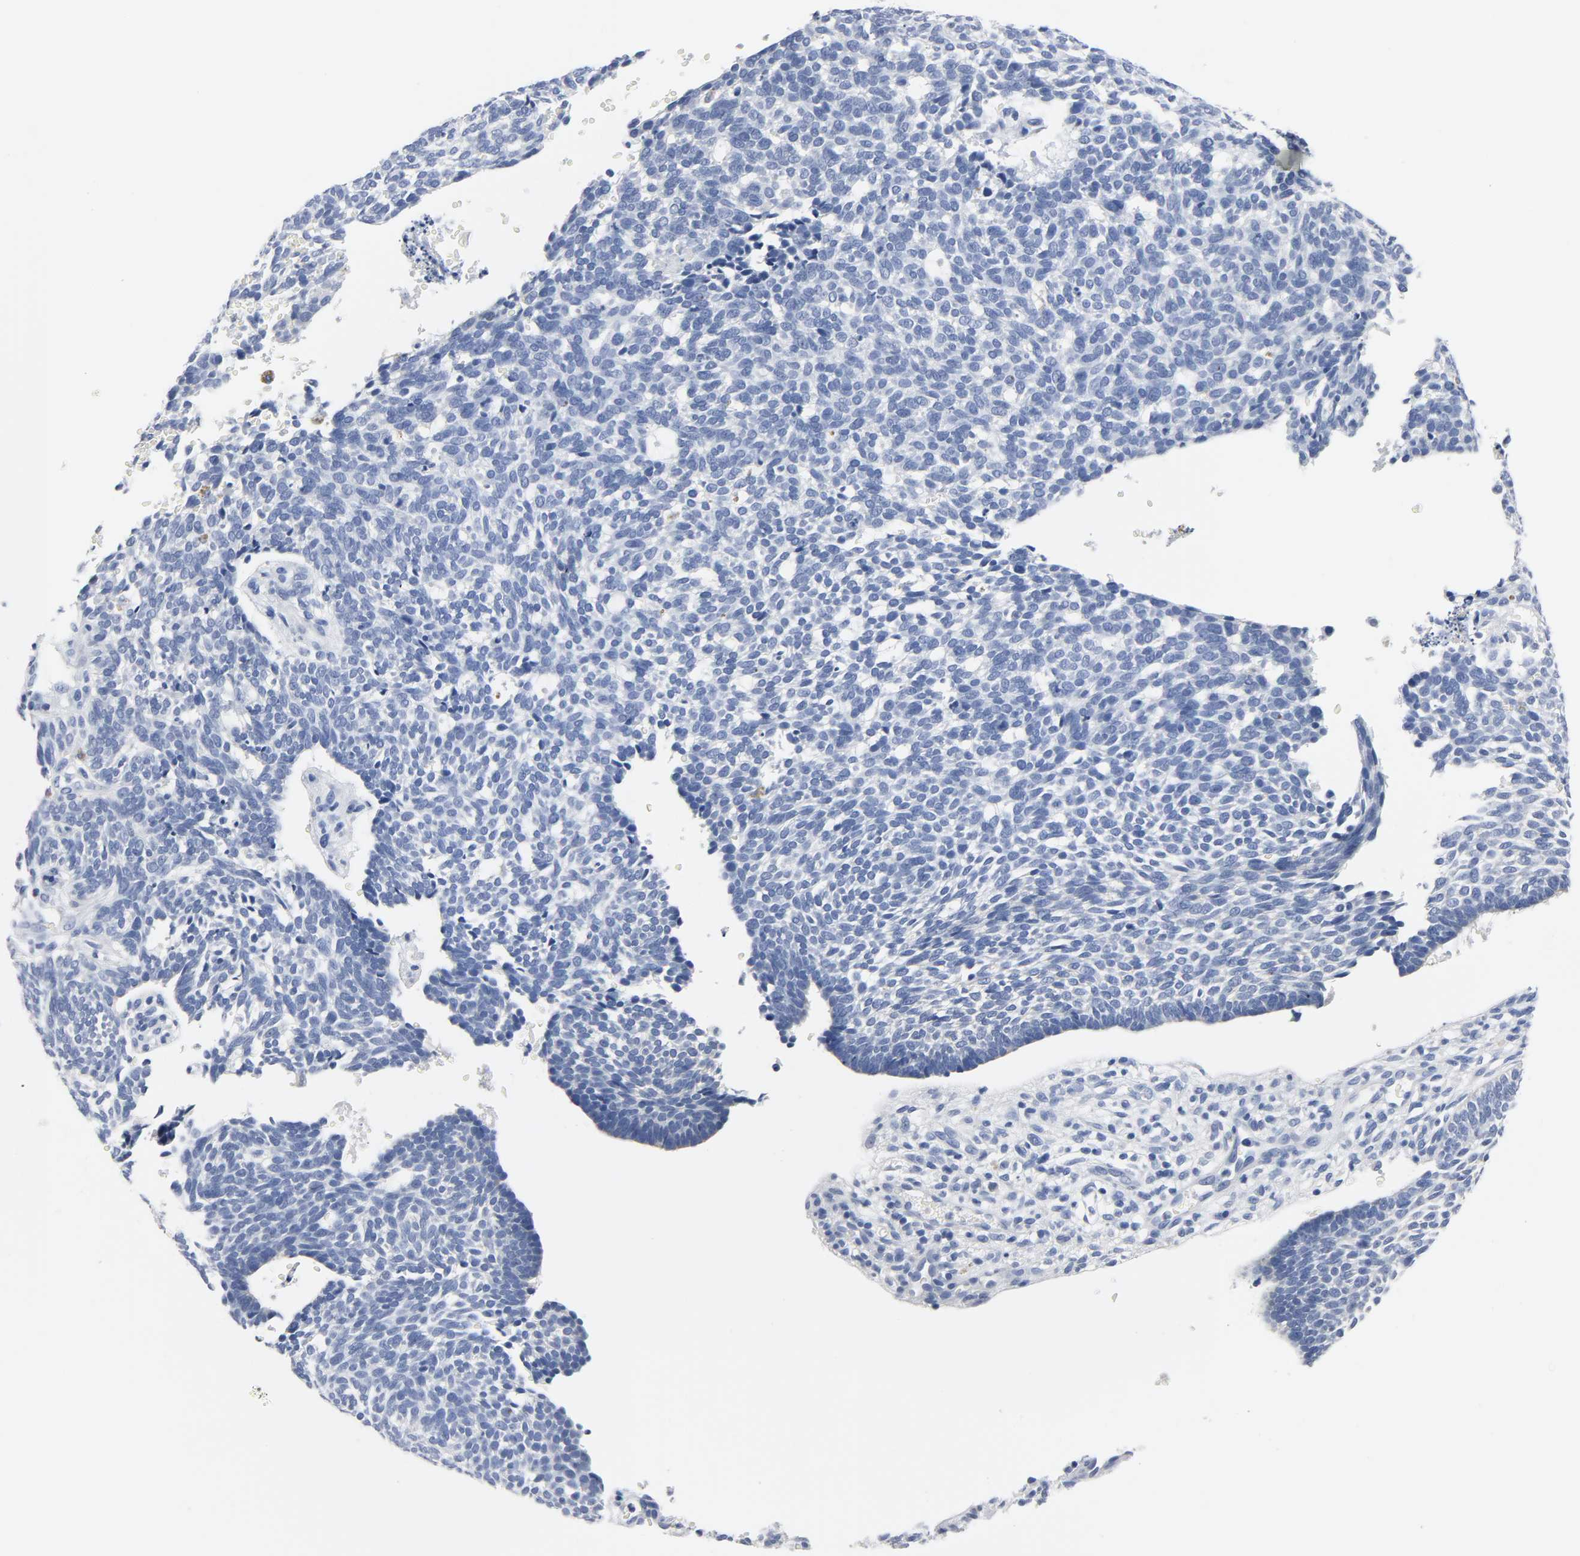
{"staining": {"intensity": "negative", "quantity": "none", "location": "none"}, "tissue": "skin cancer", "cell_type": "Tumor cells", "image_type": "cancer", "snomed": [{"axis": "morphology", "description": "Normal tissue, NOS"}, {"axis": "morphology", "description": "Basal cell carcinoma"}, {"axis": "topography", "description": "Skin"}], "caption": "The immunohistochemistry (IHC) image has no significant positivity in tumor cells of basal cell carcinoma (skin) tissue.", "gene": "ACP3", "patient": {"sex": "male", "age": 87}}